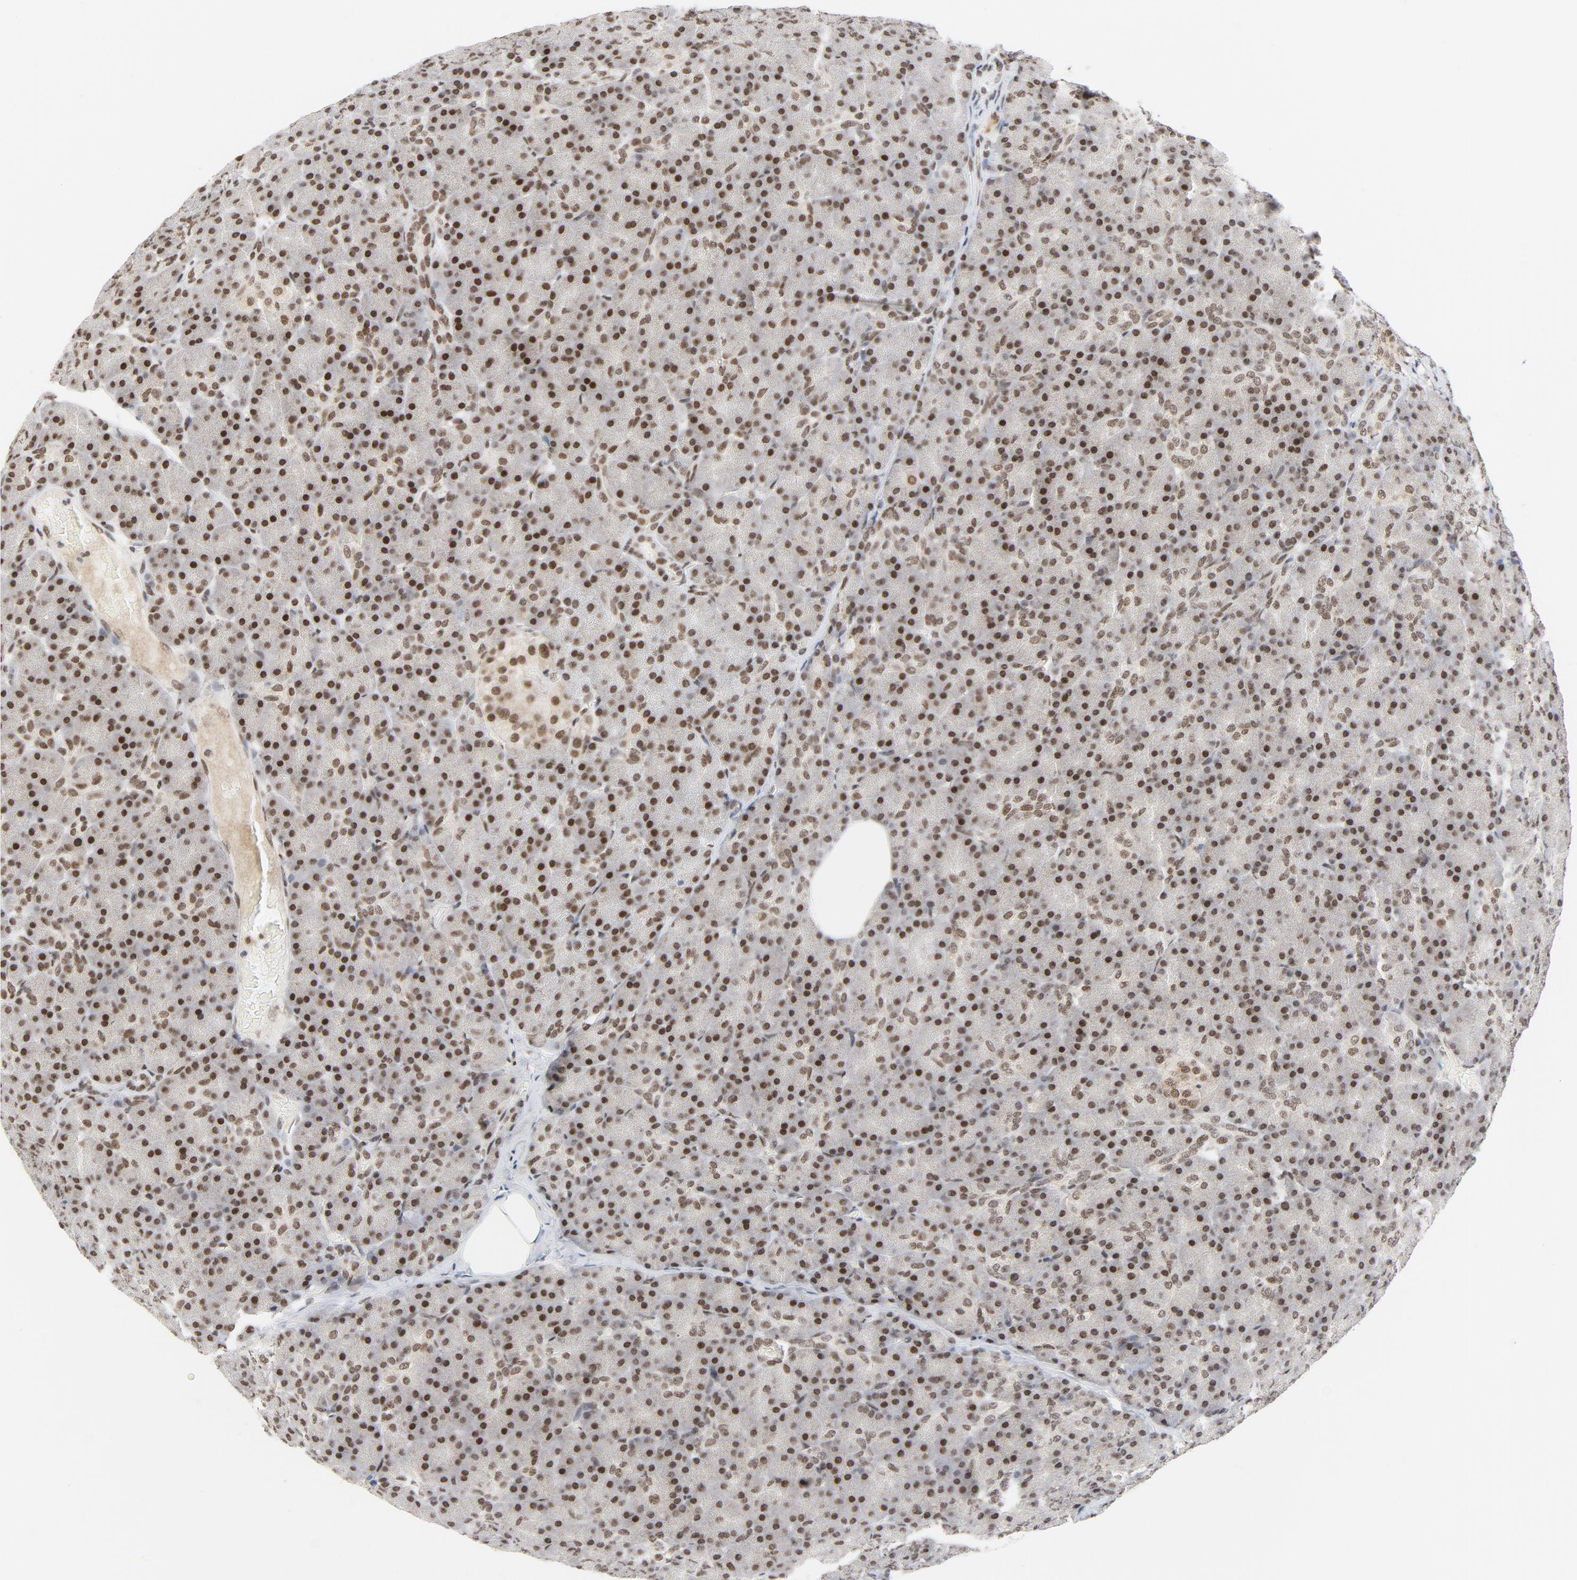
{"staining": {"intensity": "strong", "quantity": ">75%", "location": "nuclear"}, "tissue": "pancreas", "cell_type": "Exocrine glandular cells", "image_type": "normal", "snomed": [{"axis": "morphology", "description": "Normal tissue, NOS"}, {"axis": "topography", "description": "Pancreas"}], "caption": "Protein analysis of normal pancreas demonstrates strong nuclear positivity in approximately >75% of exocrine glandular cells.", "gene": "ERCC1", "patient": {"sex": "female", "age": 43}}